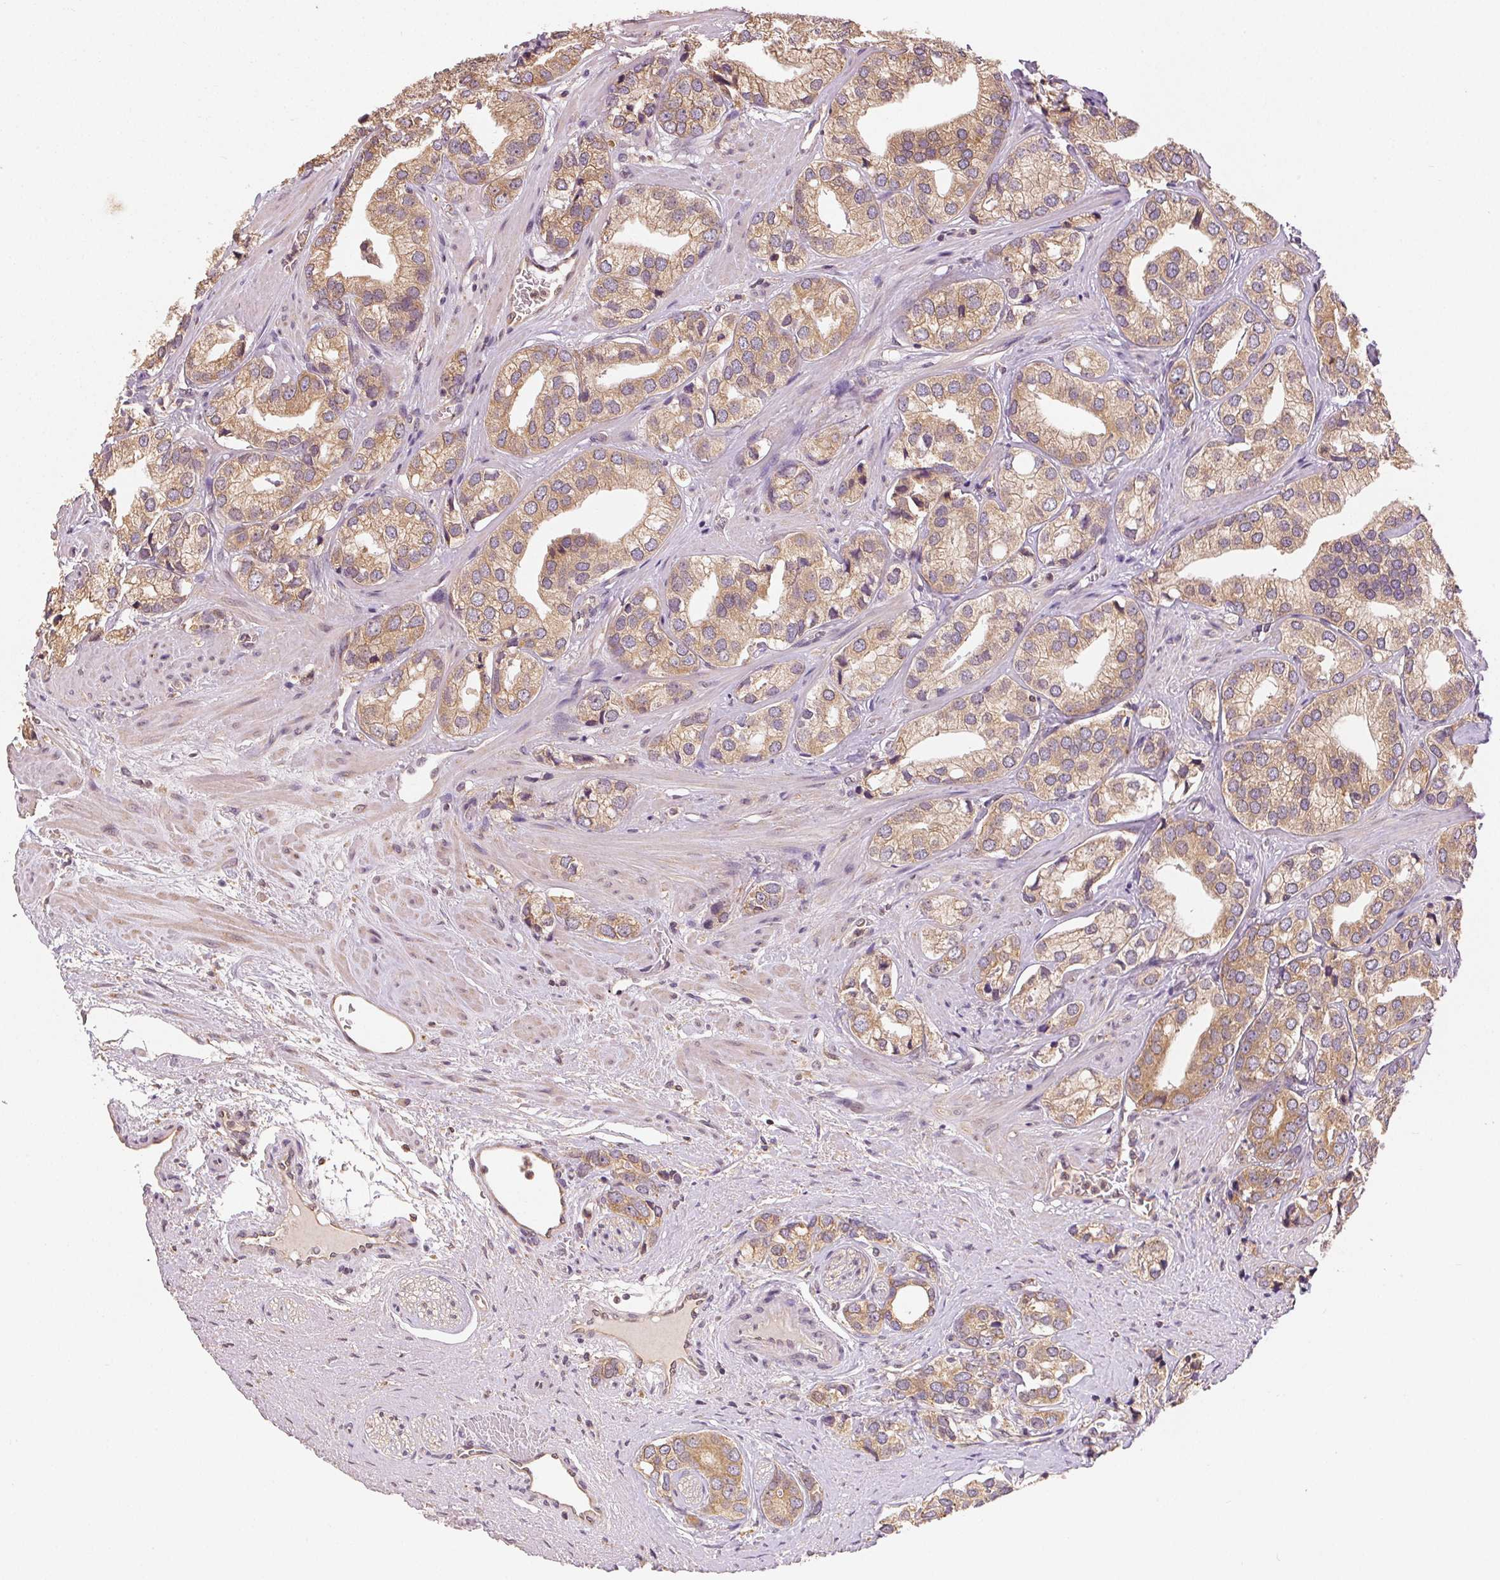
{"staining": {"intensity": "moderate", "quantity": ">75%", "location": "cytoplasmic/membranous"}, "tissue": "prostate cancer", "cell_type": "Tumor cells", "image_type": "cancer", "snomed": [{"axis": "morphology", "description": "Adenocarcinoma, High grade"}, {"axis": "topography", "description": "Prostate"}], "caption": "Protein expression by IHC shows moderate cytoplasmic/membranous positivity in approximately >75% of tumor cells in adenocarcinoma (high-grade) (prostate). (DAB (3,3'-diaminobenzidine) = brown stain, brightfield microscopy at high magnification).", "gene": "SEZ6L2", "patient": {"sex": "male", "age": 58}}